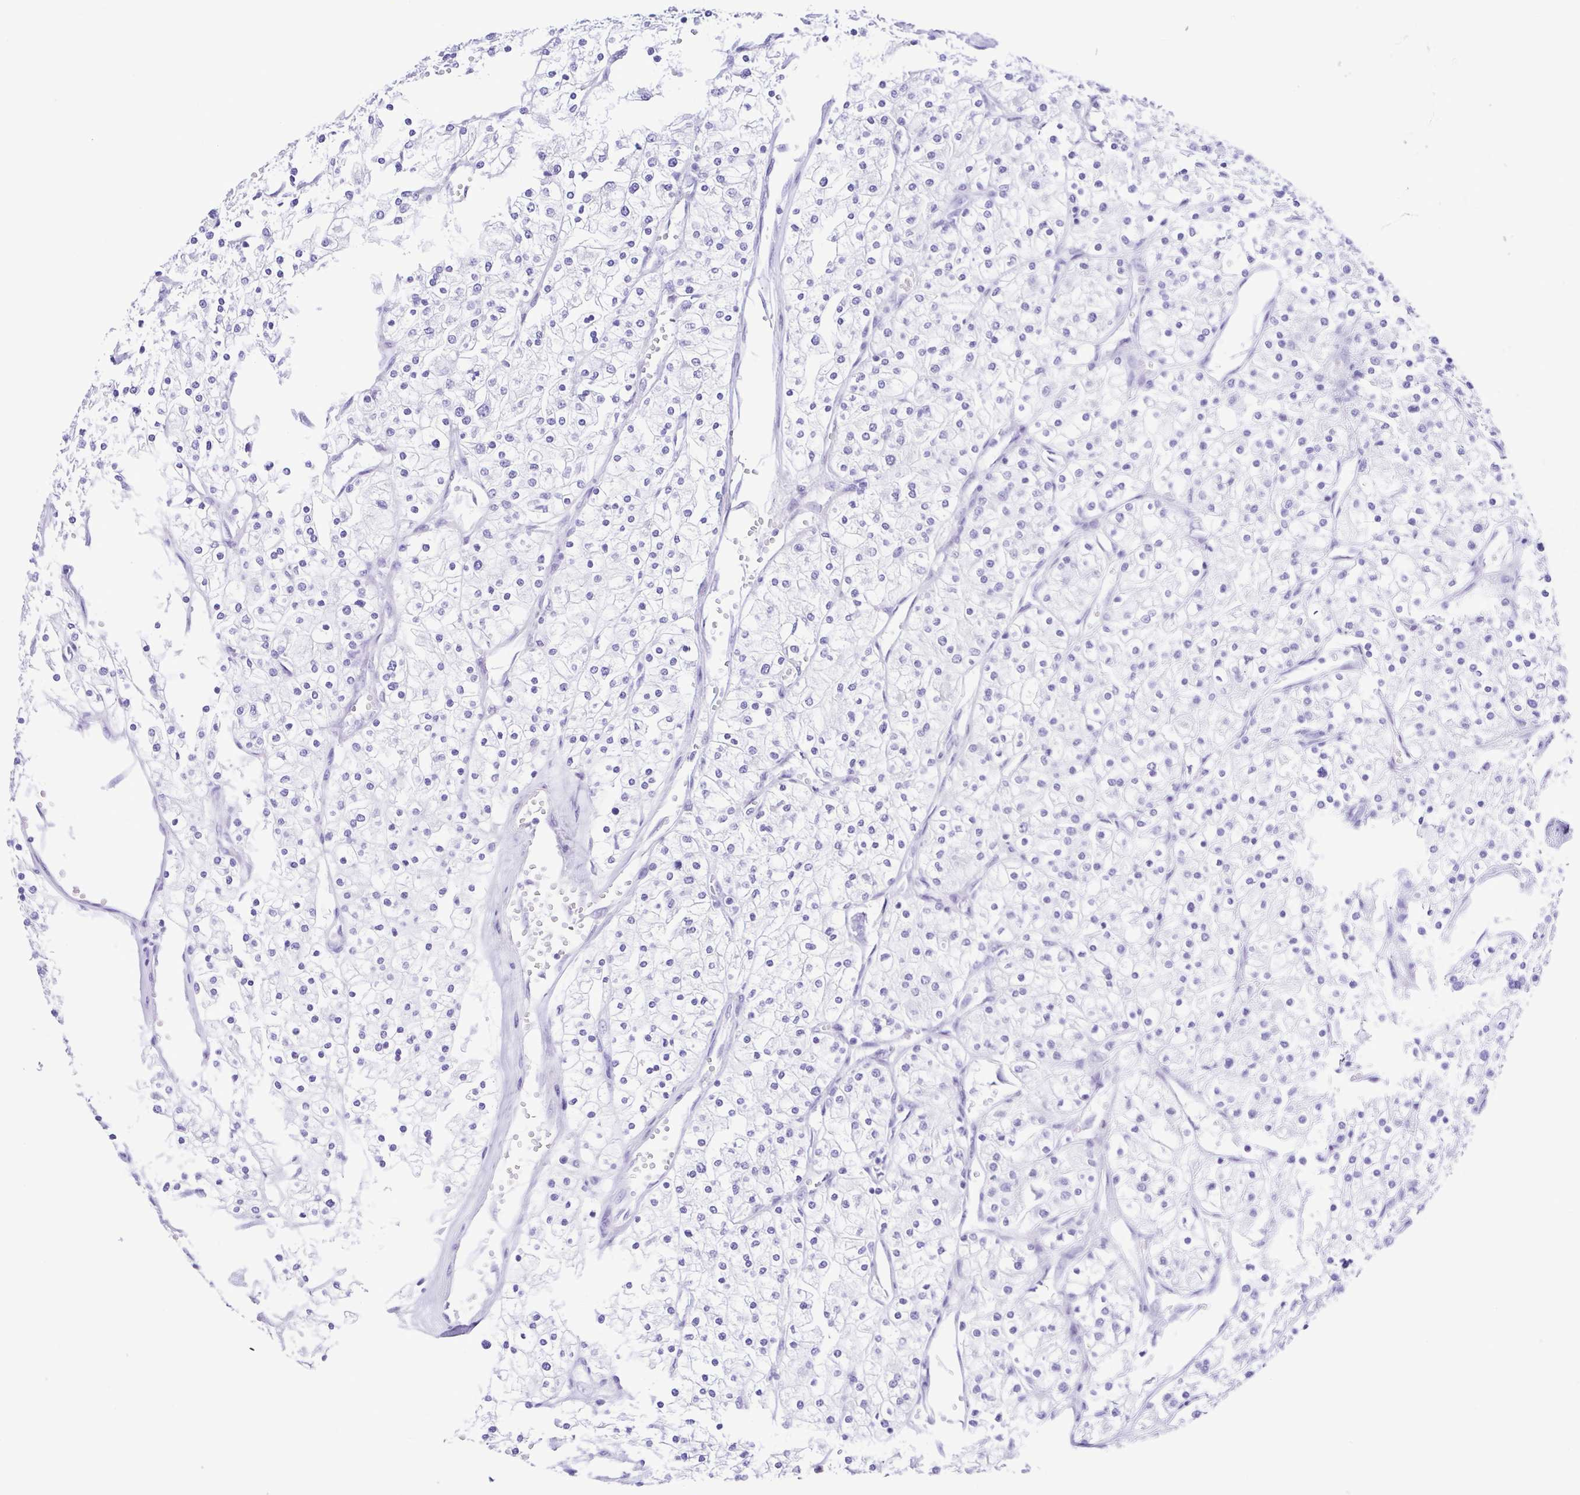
{"staining": {"intensity": "negative", "quantity": "none", "location": "none"}, "tissue": "renal cancer", "cell_type": "Tumor cells", "image_type": "cancer", "snomed": [{"axis": "morphology", "description": "Adenocarcinoma, NOS"}, {"axis": "topography", "description": "Kidney"}], "caption": "Immunohistochemistry (IHC) photomicrograph of human renal cancer (adenocarcinoma) stained for a protein (brown), which demonstrates no expression in tumor cells.", "gene": "GPR17", "patient": {"sex": "male", "age": 80}}